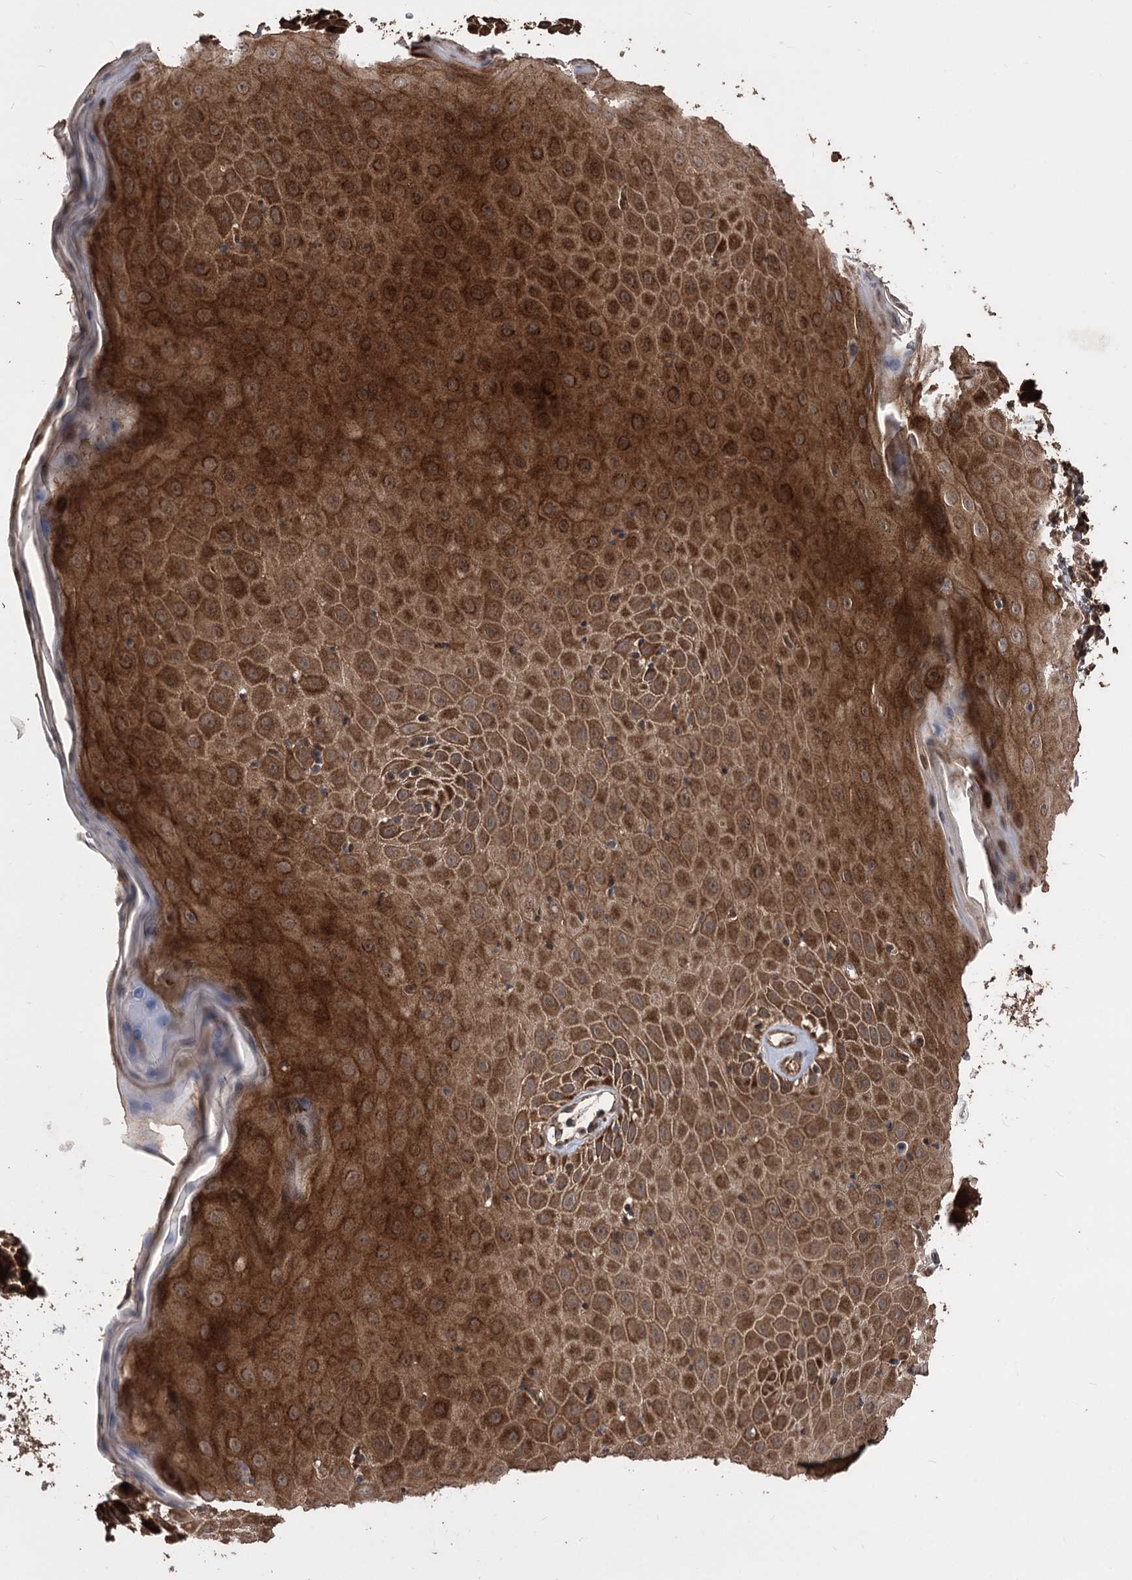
{"staining": {"intensity": "strong", "quantity": ">75%", "location": "cytoplasmic/membranous"}, "tissue": "skin", "cell_type": "Epidermal cells", "image_type": "normal", "snomed": [{"axis": "morphology", "description": "Normal tissue, NOS"}, {"axis": "topography", "description": "Vulva"}], "caption": "Brown immunohistochemical staining in normal human skin displays strong cytoplasmic/membranous expression in about >75% of epidermal cells.", "gene": "RASSF3", "patient": {"sex": "female", "age": 68}}